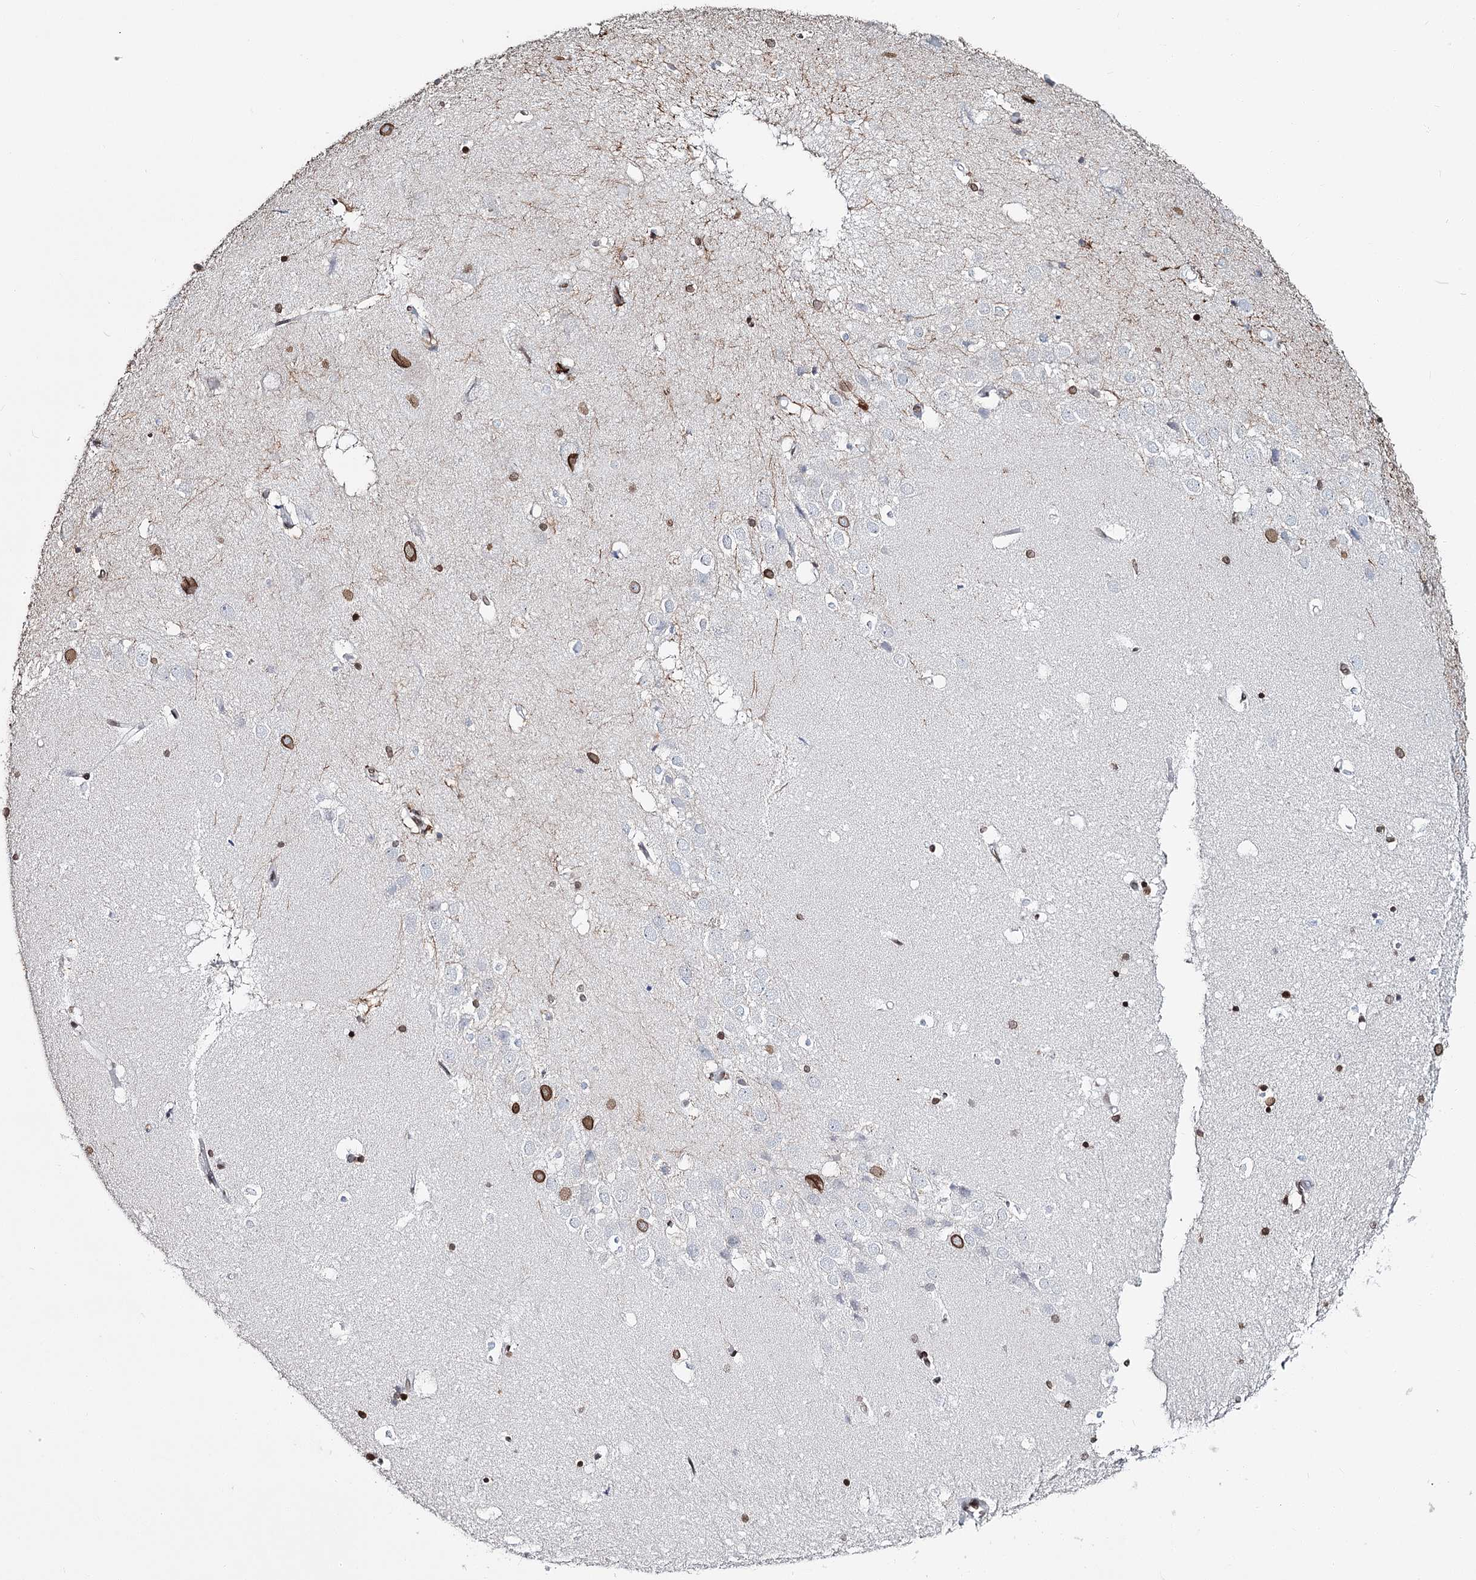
{"staining": {"intensity": "moderate", "quantity": "<25%", "location": "nuclear"}, "tissue": "hippocampus", "cell_type": "Glial cells", "image_type": "normal", "snomed": [{"axis": "morphology", "description": "Normal tissue, NOS"}, {"axis": "topography", "description": "Hippocampus"}], "caption": "Brown immunohistochemical staining in unremarkable hippocampus reveals moderate nuclear staining in approximately <25% of glial cells.", "gene": "KIAA0930", "patient": {"sex": "female", "age": 52}}